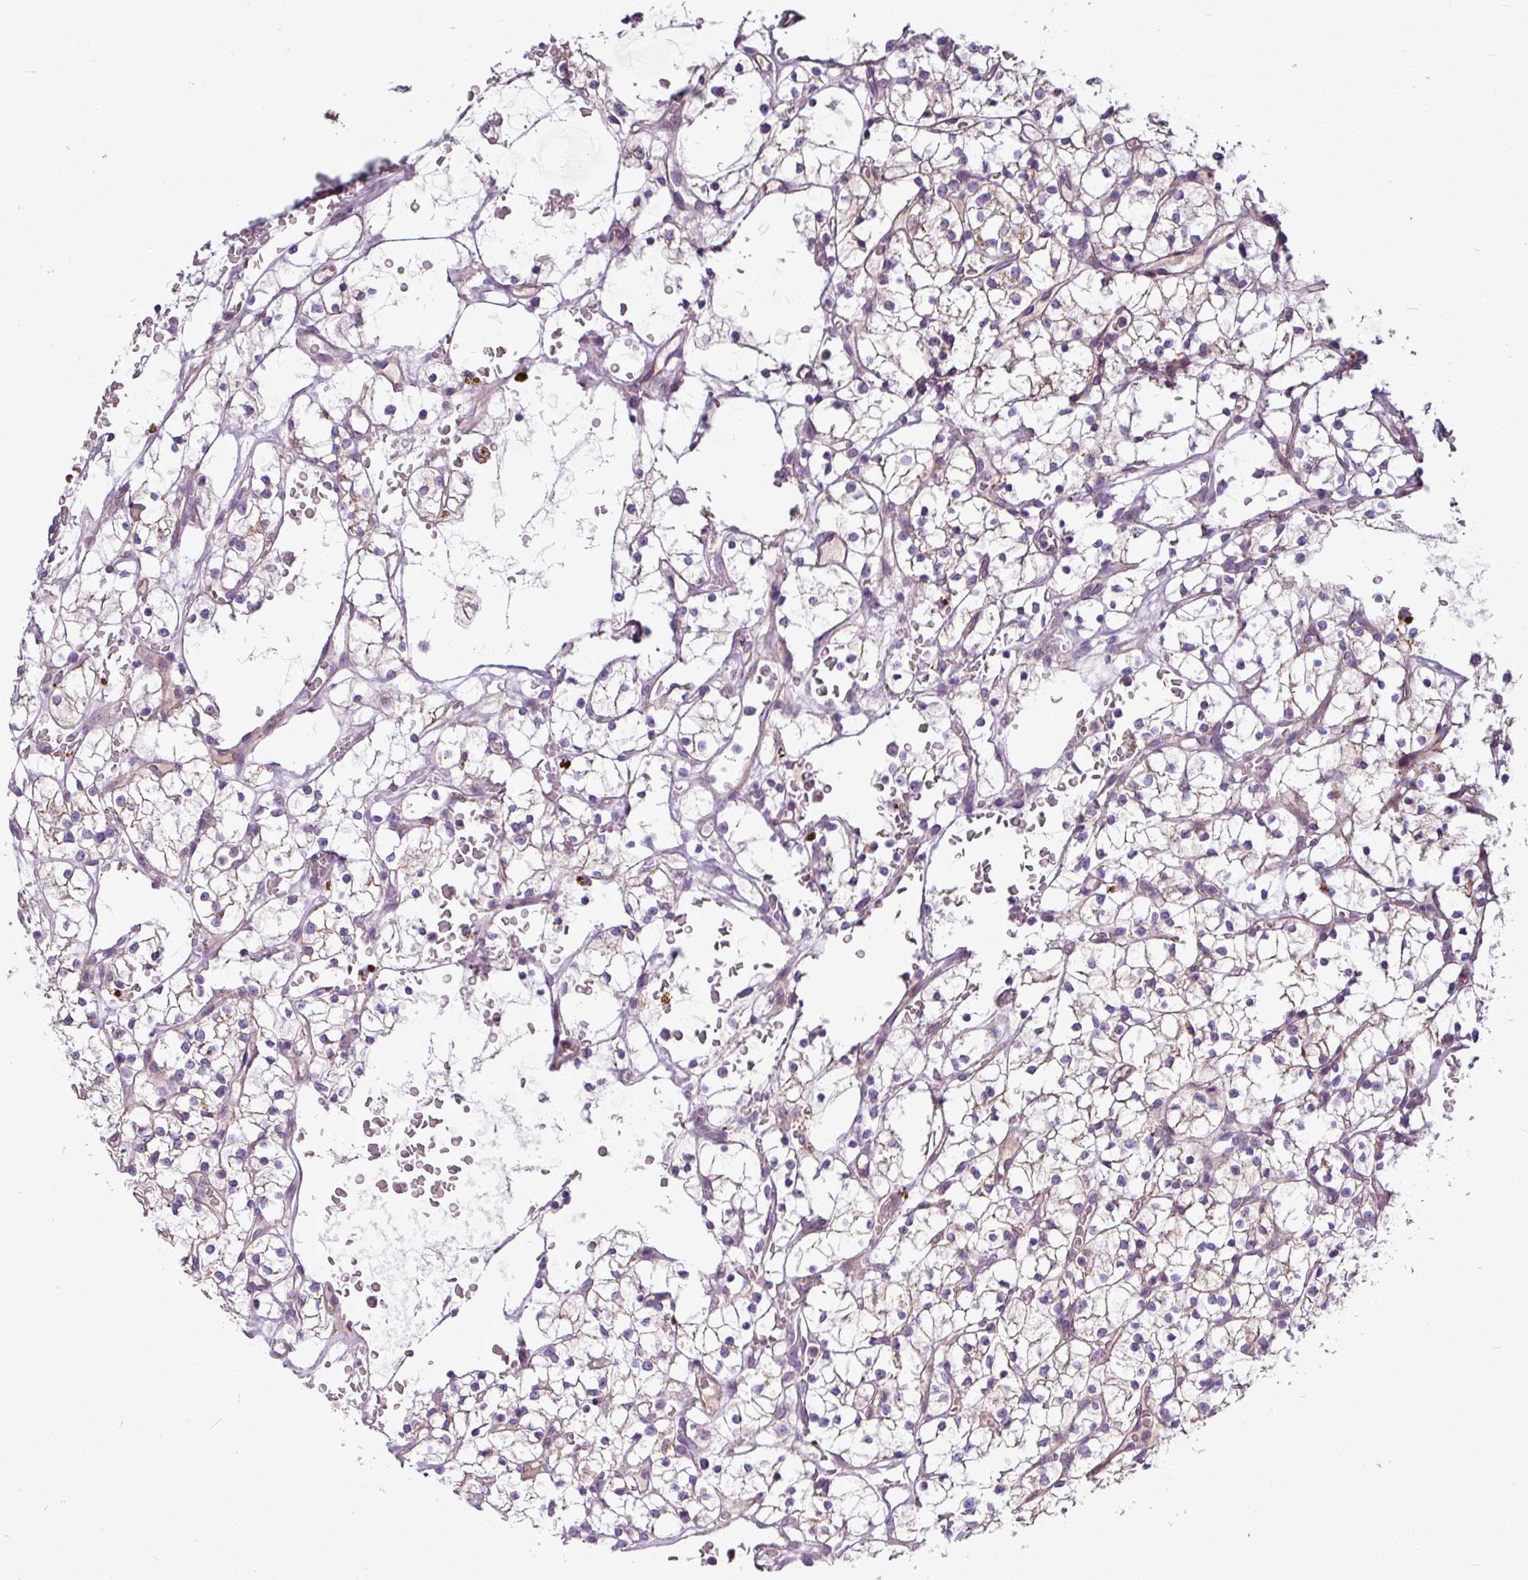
{"staining": {"intensity": "weak", "quantity": "25%-75%", "location": "cytoplasmic/membranous"}, "tissue": "renal cancer", "cell_type": "Tumor cells", "image_type": "cancer", "snomed": [{"axis": "morphology", "description": "Adenocarcinoma, NOS"}, {"axis": "topography", "description": "Kidney"}], "caption": "Immunohistochemical staining of adenocarcinoma (renal) exhibits low levels of weak cytoplasmic/membranous protein staining in approximately 25%-75% of tumor cells. The protein of interest is shown in brown color, while the nuclei are stained blue.", "gene": "GAN", "patient": {"sex": "female", "age": 64}}